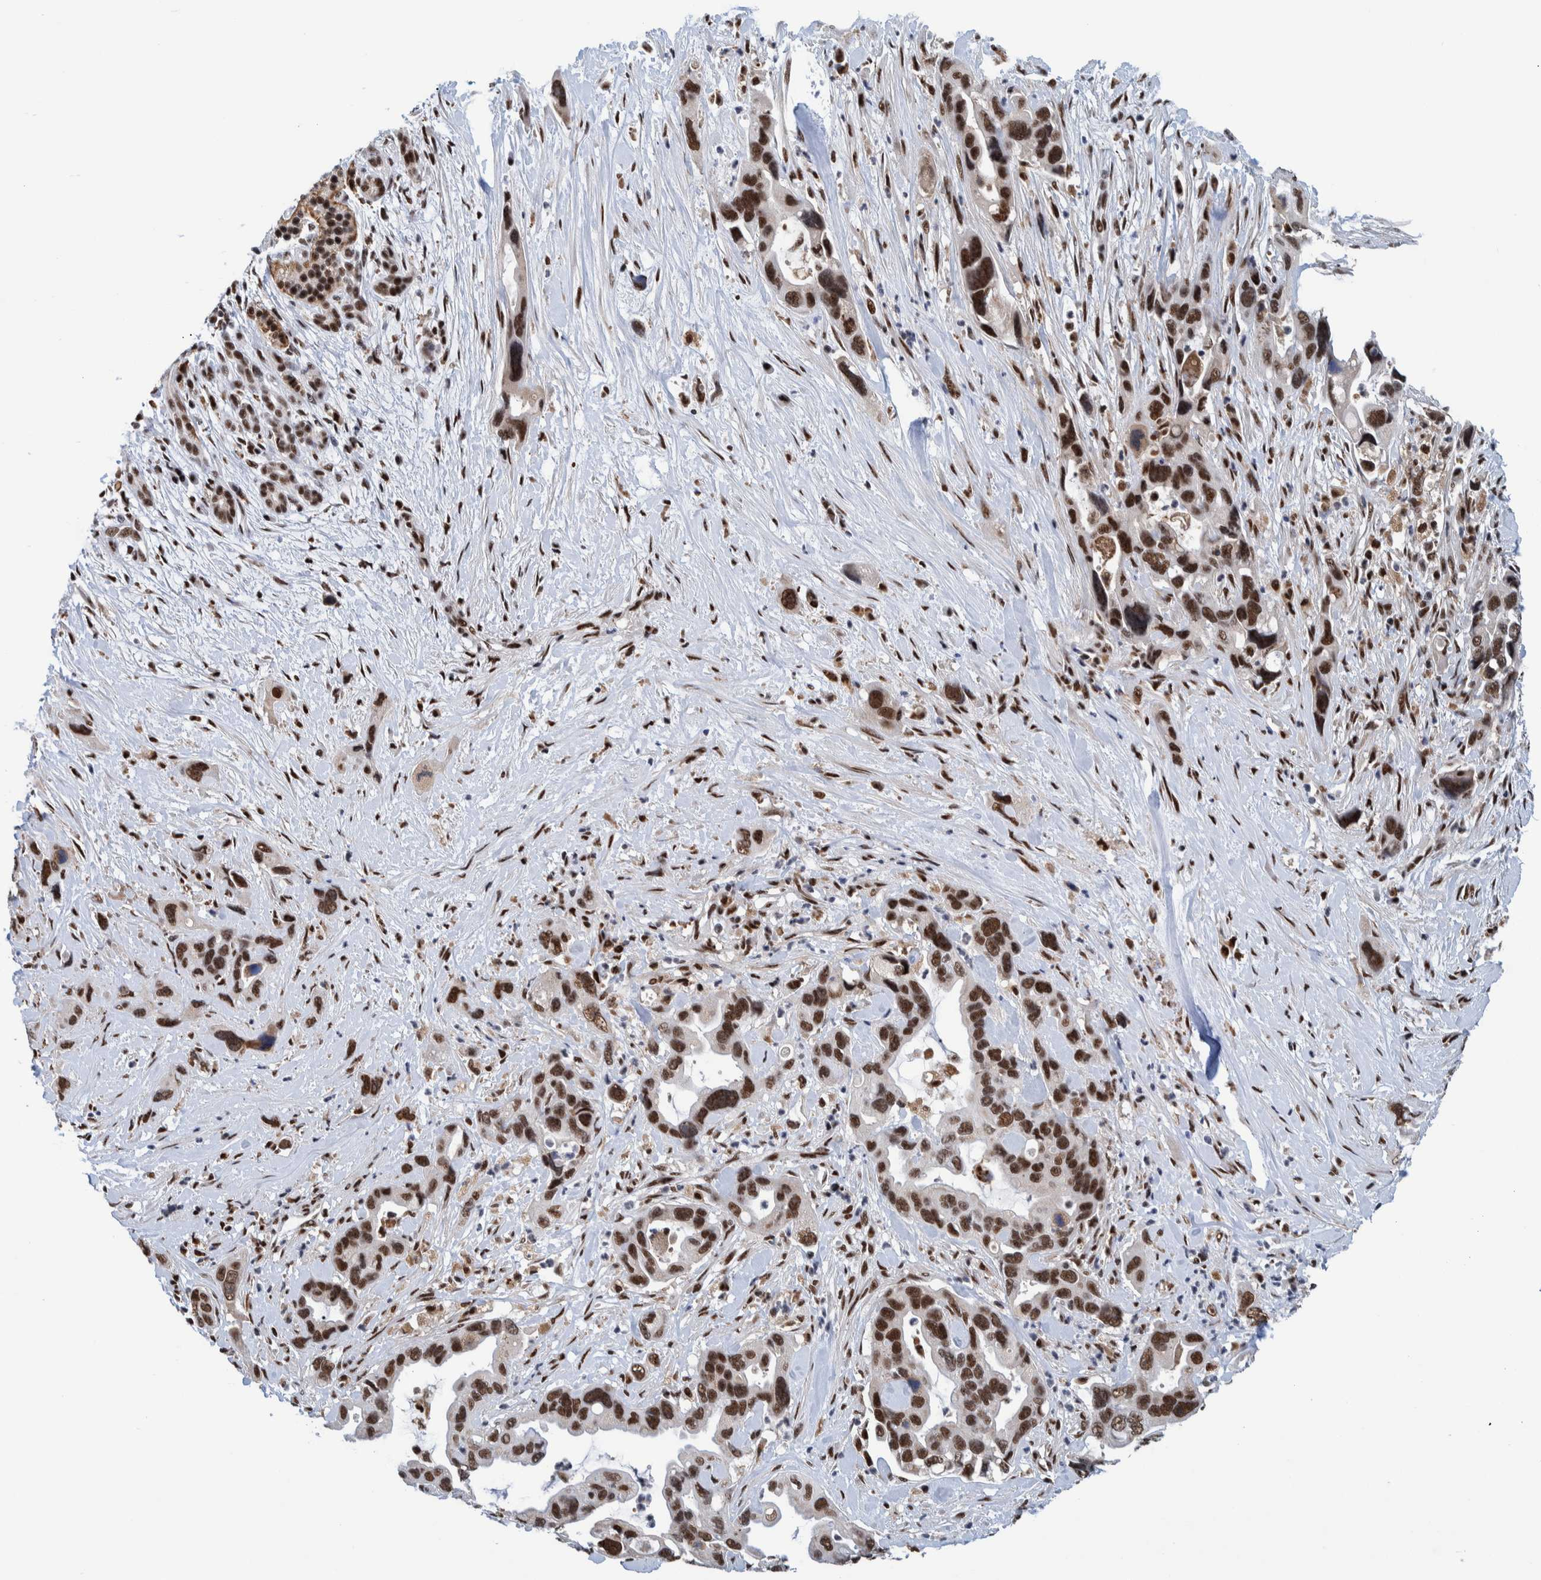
{"staining": {"intensity": "strong", "quantity": ">75%", "location": "nuclear"}, "tissue": "pancreatic cancer", "cell_type": "Tumor cells", "image_type": "cancer", "snomed": [{"axis": "morphology", "description": "Adenocarcinoma, NOS"}, {"axis": "topography", "description": "Pancreas"}], "caption": "Adenocarcinoma (pancreatic) stained for a protein demonstrates strong nuclear positivity in tumor cells. The staining was performed using DAB to visualize the protein expression in brown, while the nuclei were stained in blue with hematoxylin (Magnification: 20x).", "gene": "EFTUD2", "patient": {"sex": "female", "age": 70}}